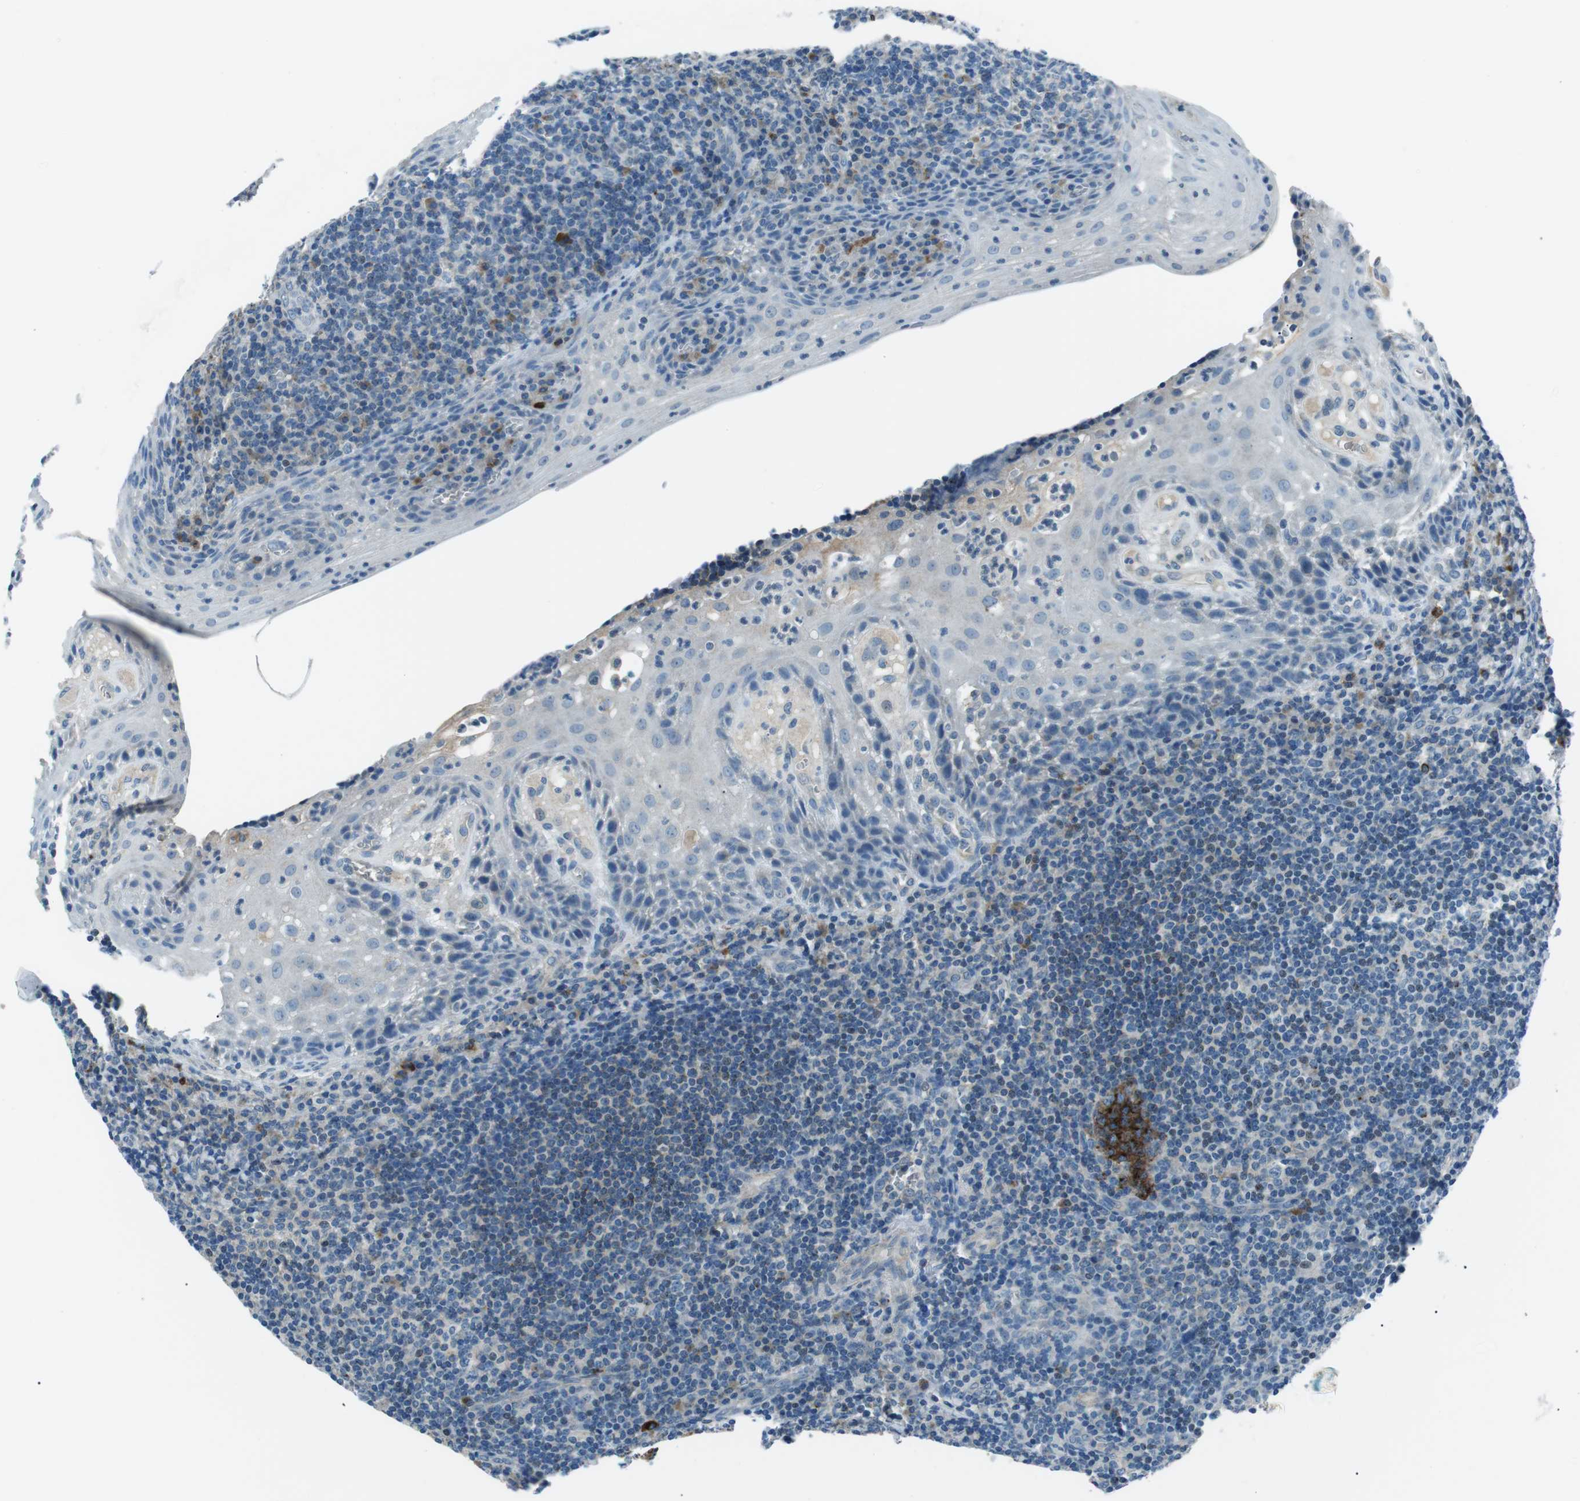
{"staining": {"intensity": "strong", "quantity": ">75%", "location": "cytoplasmic/membranous"}, "tissue": "tonsil", "cell_type": "Germinal center cells", "image_type": "normal", "snomed": [{"axis": "morphology", "description": "Normal tissue, NOS"}, {"axis": "topography", "description": "Tonsil"}], "caption": "Tonsil stained for a protein (brown) reveals strong cytoplasmic/membranous positive expression in about >75% of germinal center cells.", "gene": "ST6GAL1", "patient": {"sex": "male", "age": 37}}